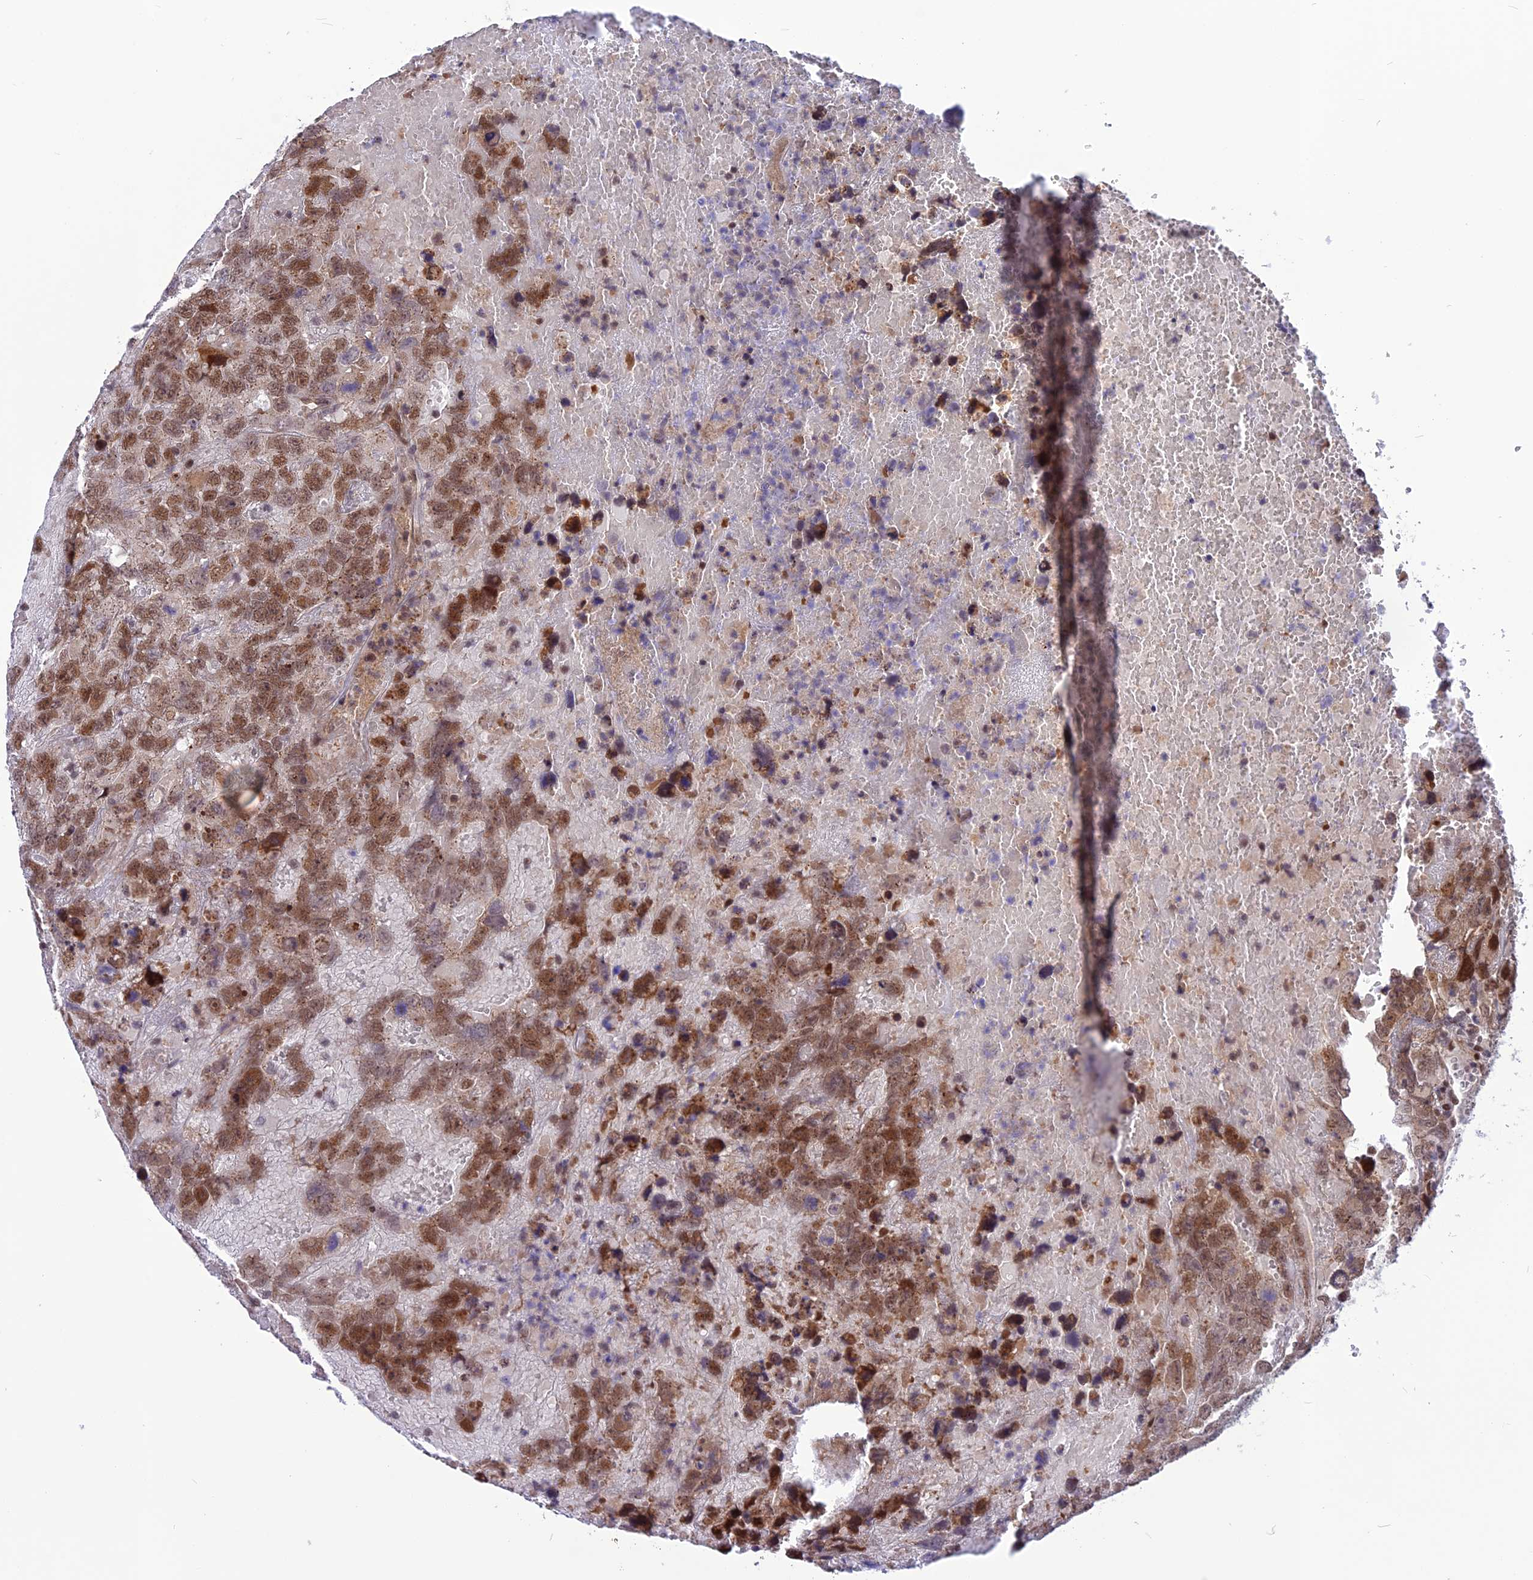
{"staining": {"intensity": "moderate", "quantity": ">75%", "location": "nuclear"}, "tissue": "testis cancer", "cell_type": "Tumor cells", "image_type": "cancer", "snomed": [{"axis": "morphology", "description": "Carcinoma, Embryonal, NOS"}, {"axis": "topography", "description": "Testis"}], "caption": "About >75% of tumor cells in human testis cancer (embryonal carcinoma) demonstrate moderate nuclear protein positivity as visualized by brown immunohistochemical staining.", "gene": "RTRAF", "patient": {"sex": "male", "age": 45}}